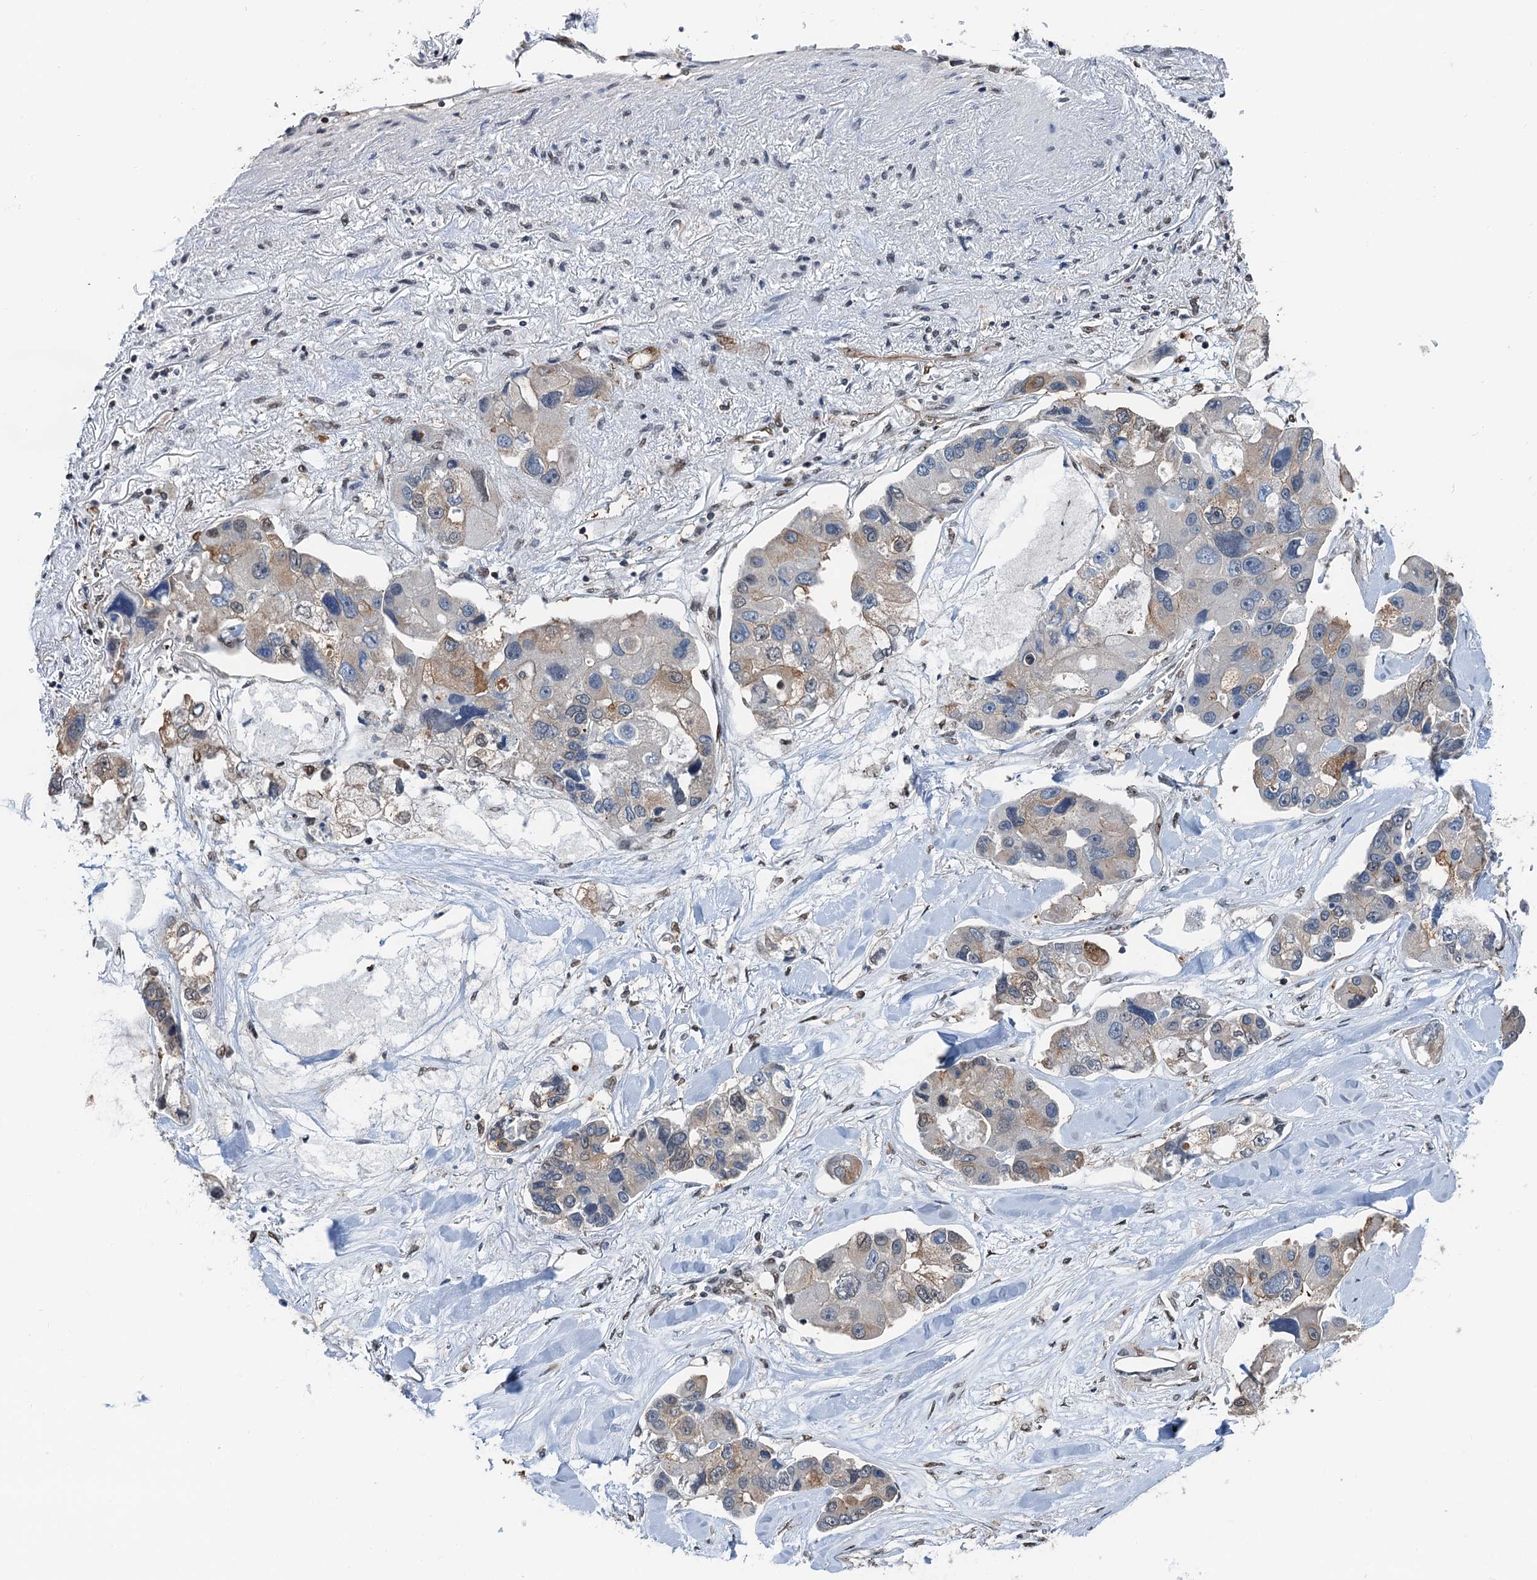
{"staining": {"intensity": "moderate", "quantity": "<25%", "location": "cytoplasmic/membranous,nuclear"}, "tissue": "lung cancer", "cell_type": "Tumor cells", "image_type": "cancer", "snomed": [{"axis": "morphology", "description": "Adenocarcinoma, NOS"}, {"axis": "topography", "description": "Lung"}], "caption": "DAB immunohistochemical staining of lung adenocarcinoma demonstrates moderate cytoplasmic/membranous and nuclear protein staining in about <25% of tumor cells.", "gene": "CFDP1", "patient": {"sex": "female", "age": 54}}